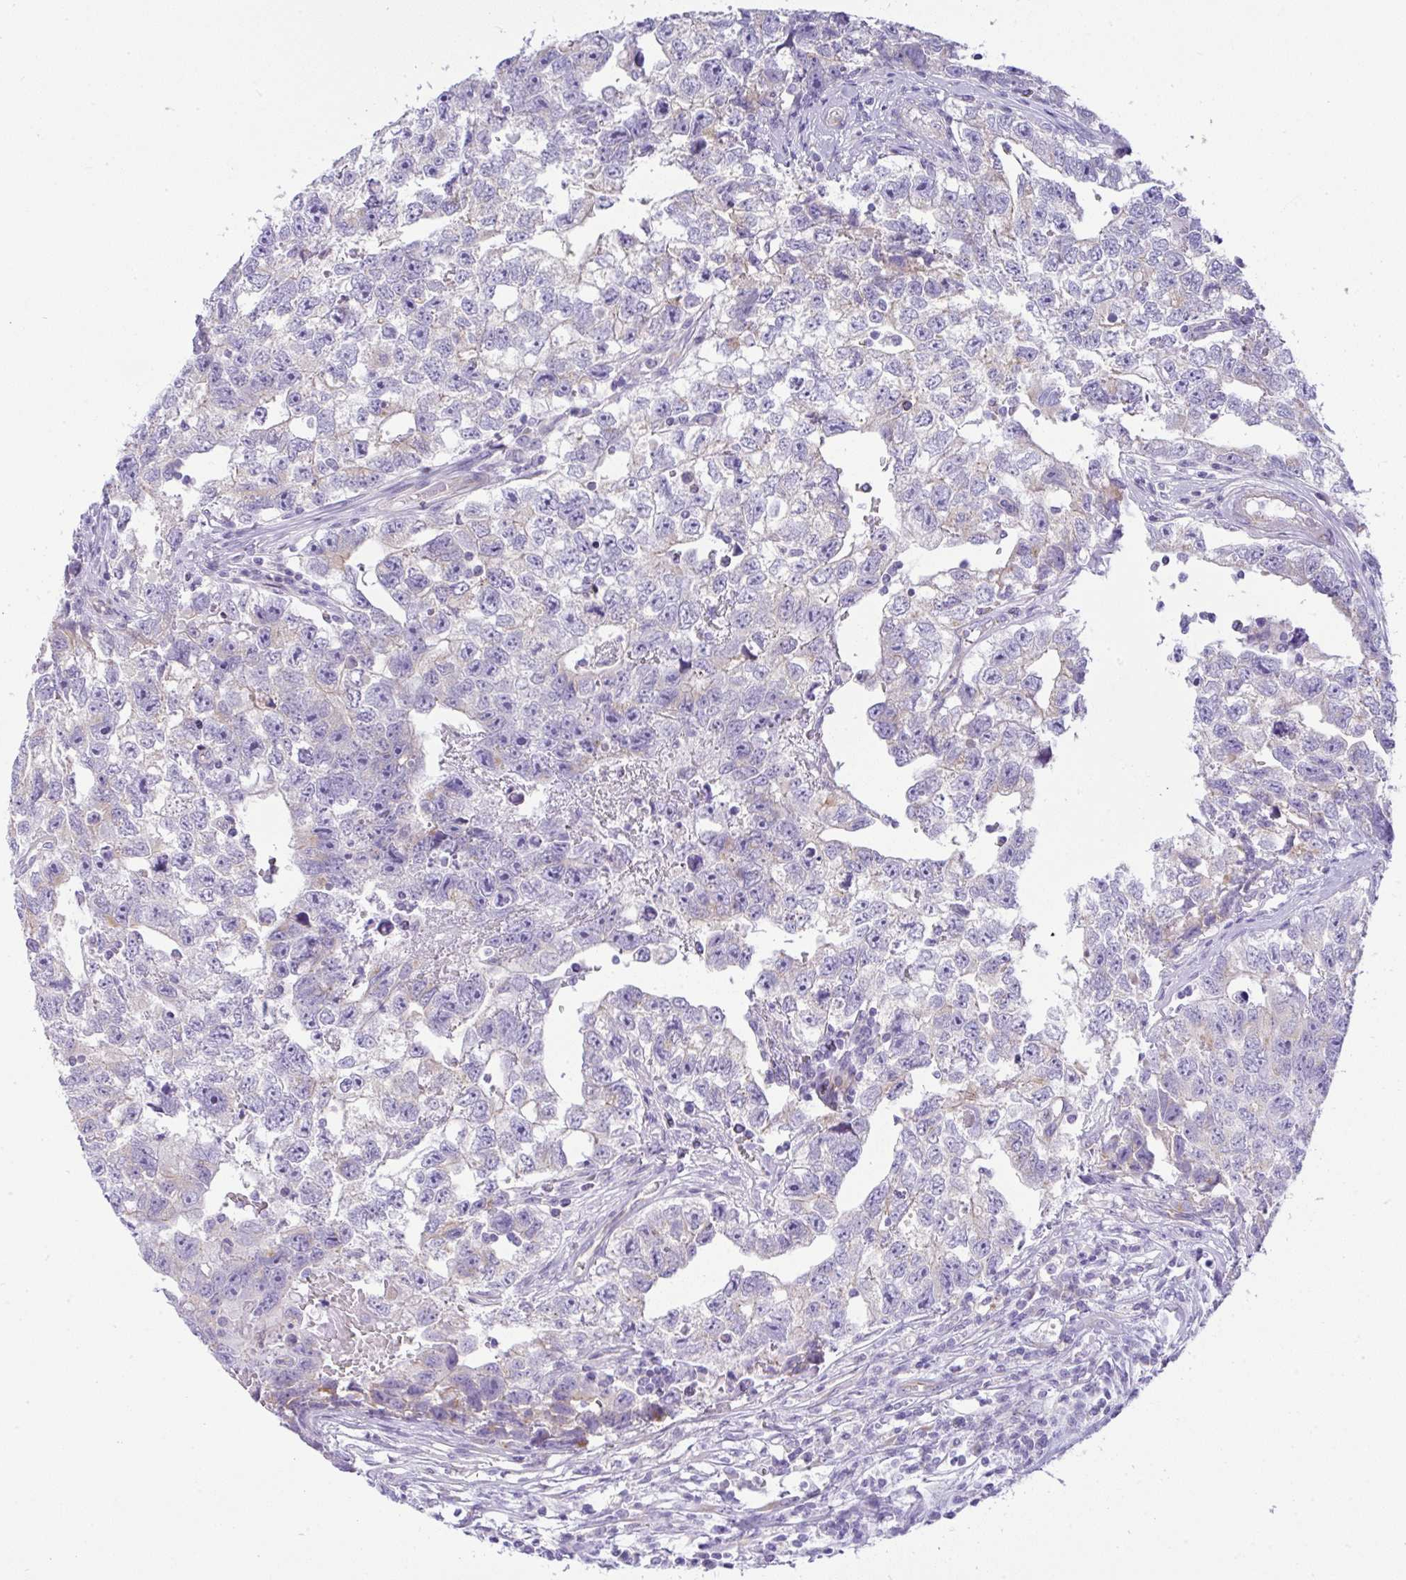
{"staining": {"intensity": "moderate", "quantity": "<25%", "location": "cytoplasmic/membranous"}, "tissue": "testis cancer", "cell_type": "Tumor cells", "image_type": "cancer", "snomed": [{"axis": "morphology", "description": "Carcinoma, Embryonal, NOS"}, {"axis": "topography", "description": "Testis"}], "caption": "A photomicrograph of testis cancer (embryonal carcinoma) stained for a protein displays moderate cytoplasmic/membranous brown staining in tumor cells. (DAB IHC, brown staining for protein, blue staining for nuclei).", "gene": "FAM177A1", "patient": {"sex": "male", "age": 22}}